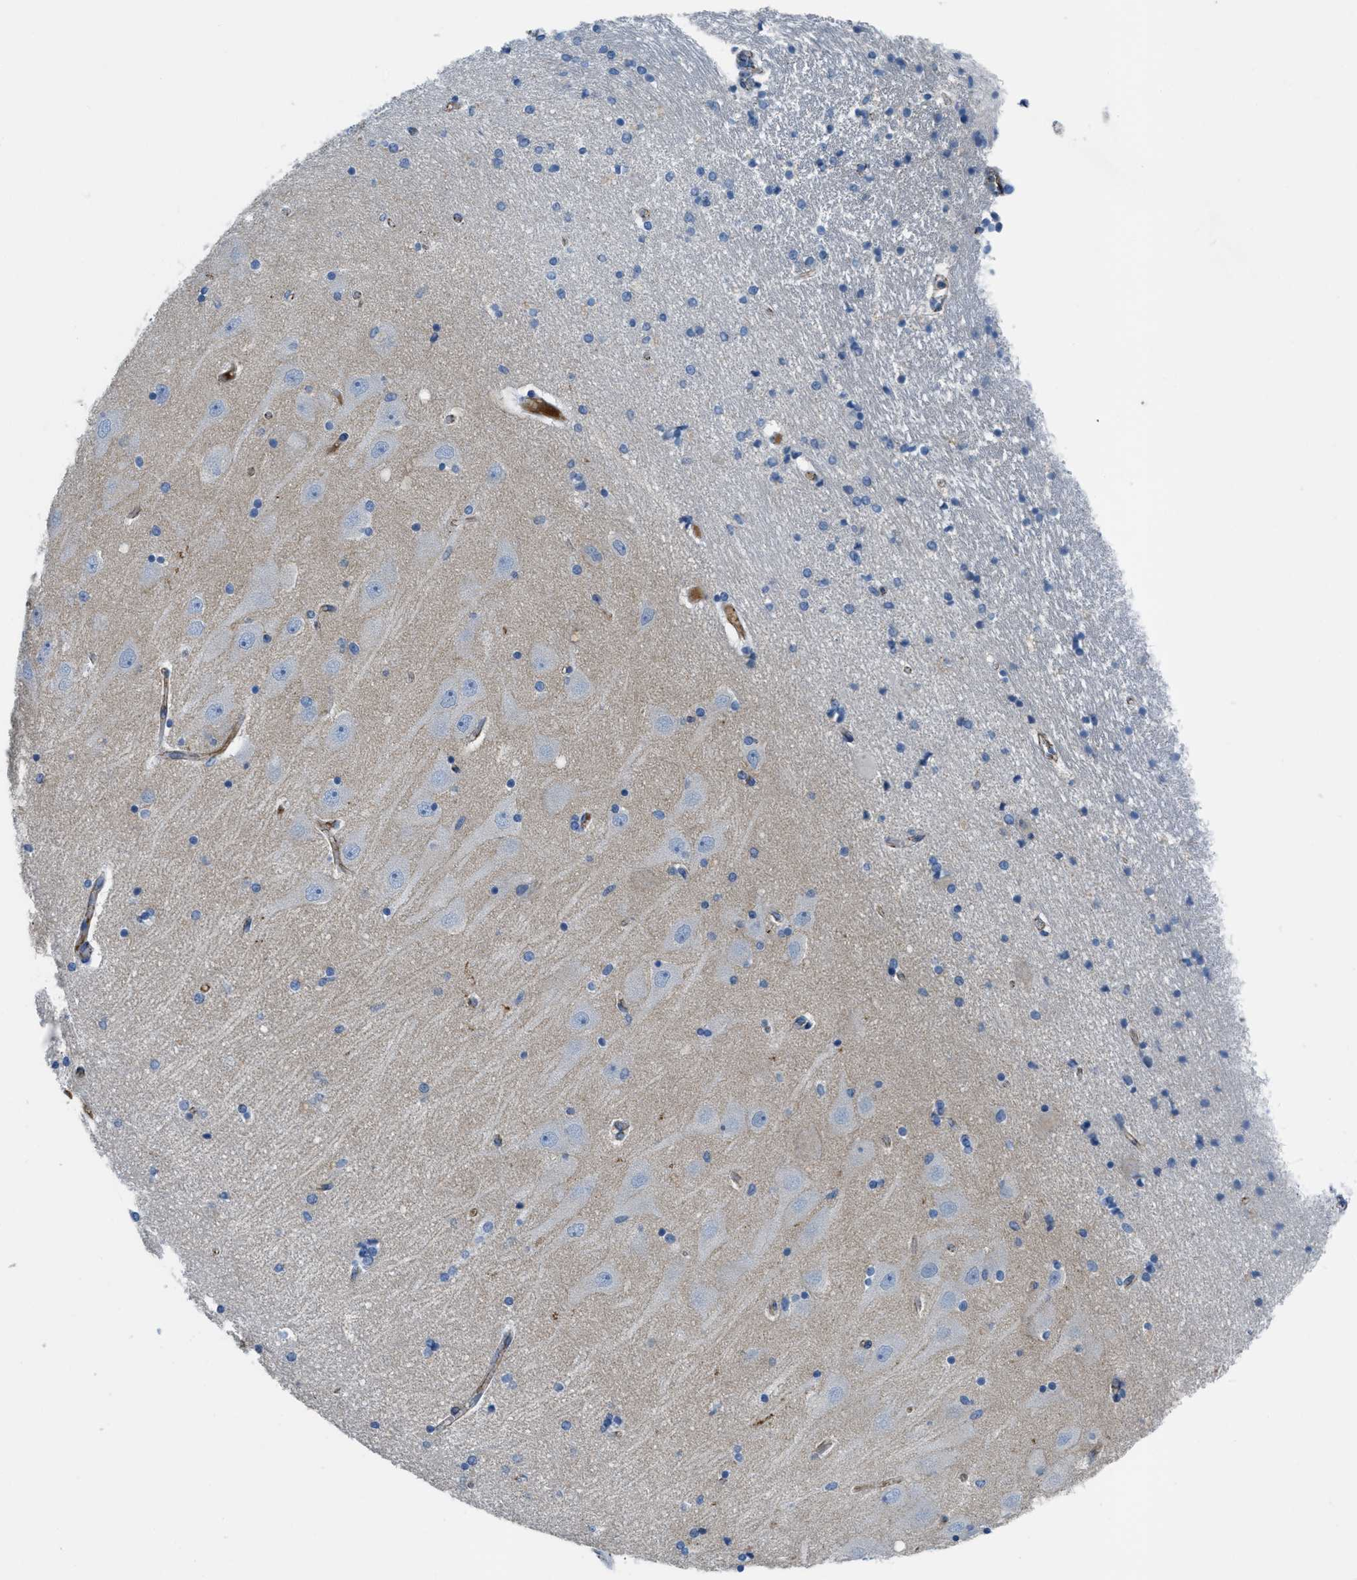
{"staining": {"intensity": "negative", "quantity": "none", "location": "none"}, "tissue": "hippocampus", "cell_type": "Glial cells", "image_type": "normal", "snomed": [{"axis": "morphology", "description": "Normal tissue, NOS"}, {"axis": "topography", "description": "Hippocampus"}], "caption": "Immunohistochemistry histopathology image of unremarkable hippocampus: human hippocampus stained with DAB reveals no significant protein positivity in glial cells.", "gene": "CRB3", "patient": {"sex": "female", "age": 54}}